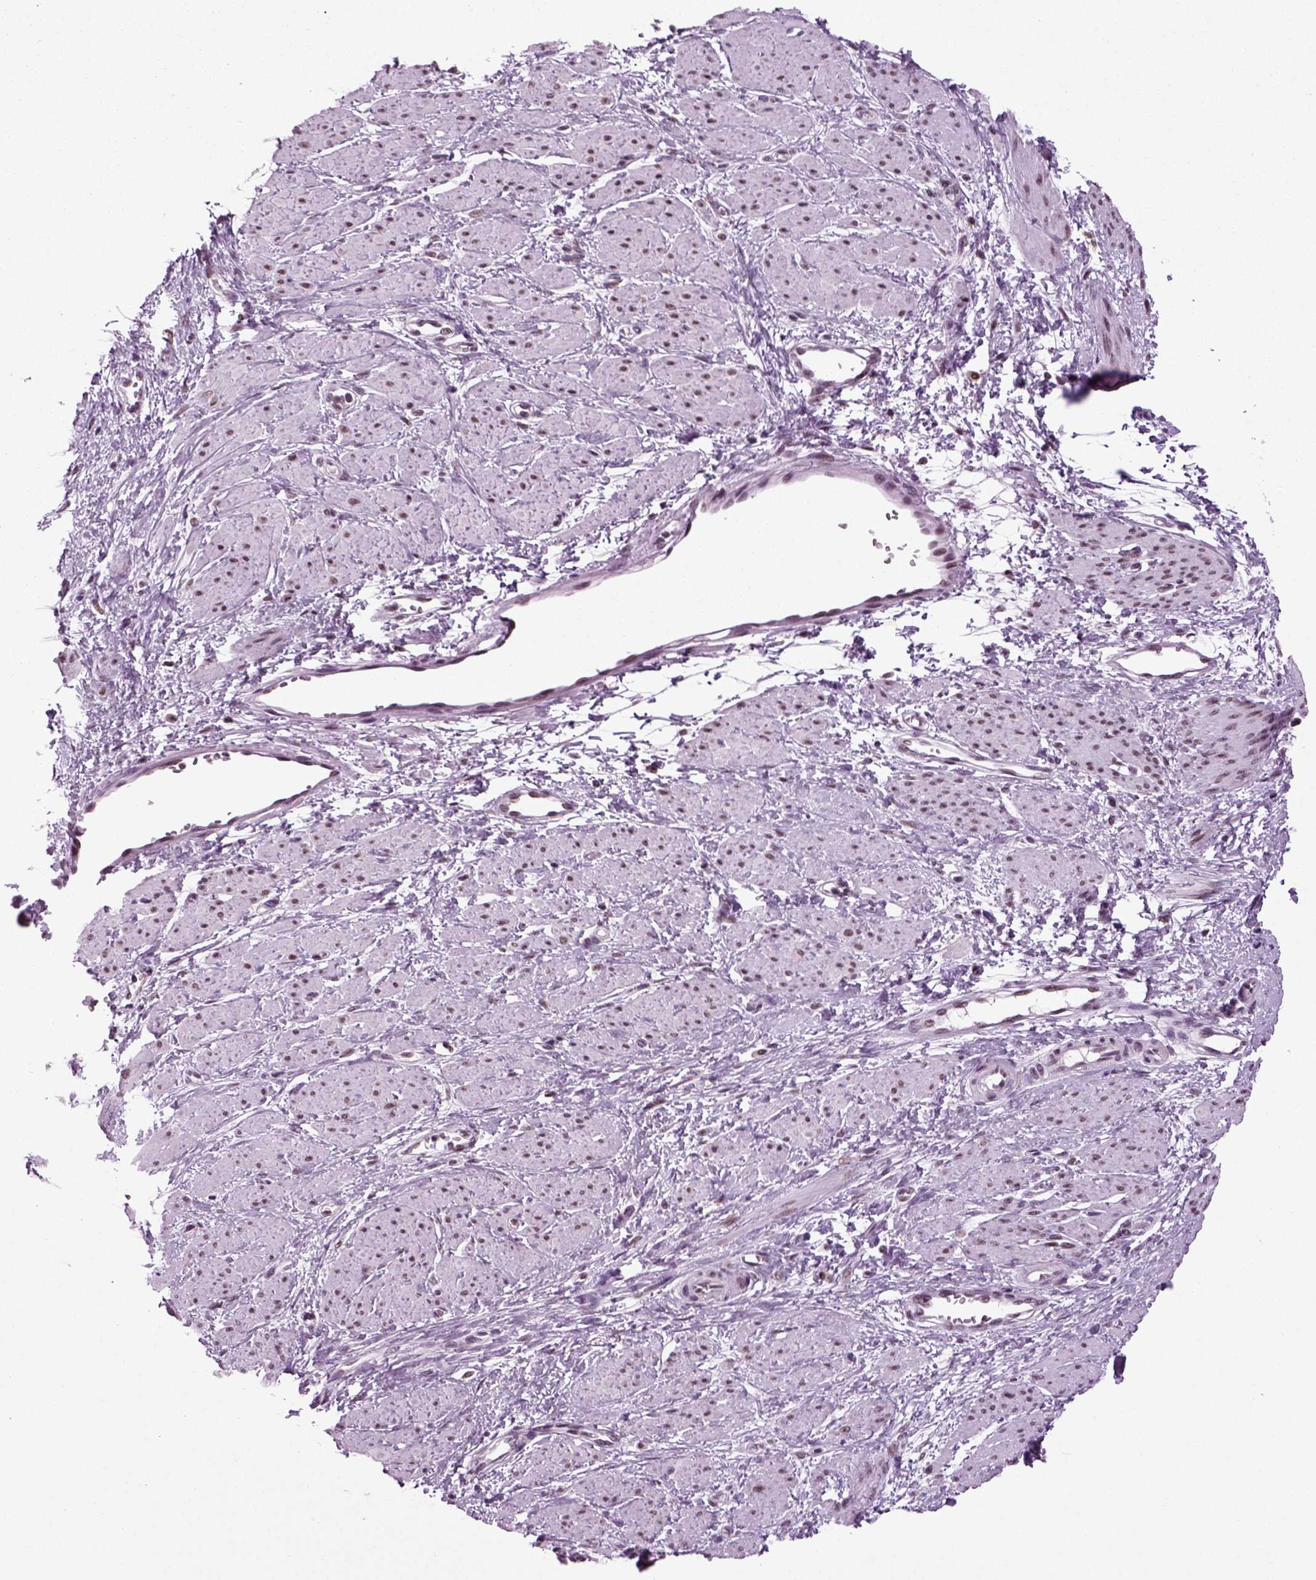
{"staining": {"intensity": "weak", "quantity": "25%-75%", "location": "nuclear"}, "tissue": "smooth muscle", "cell_type": "Smooth muscle cells", "image_type": "normal", "snomed": [{"axis": "morphology", "description": "Normal tissue, NOS"}, {"axis": "topography", "description": "Smooth muscle"}, {"axis": "topography", "description": "Uterus"}], "caption": "Smooth muscle stained with immunohistochemistry (IHC) shows weak nuclear expression in approximately 25%-75% of smooth muscle cells.", "gene": "RCOR3", "patient": {"sex": "female", "age": 39}}